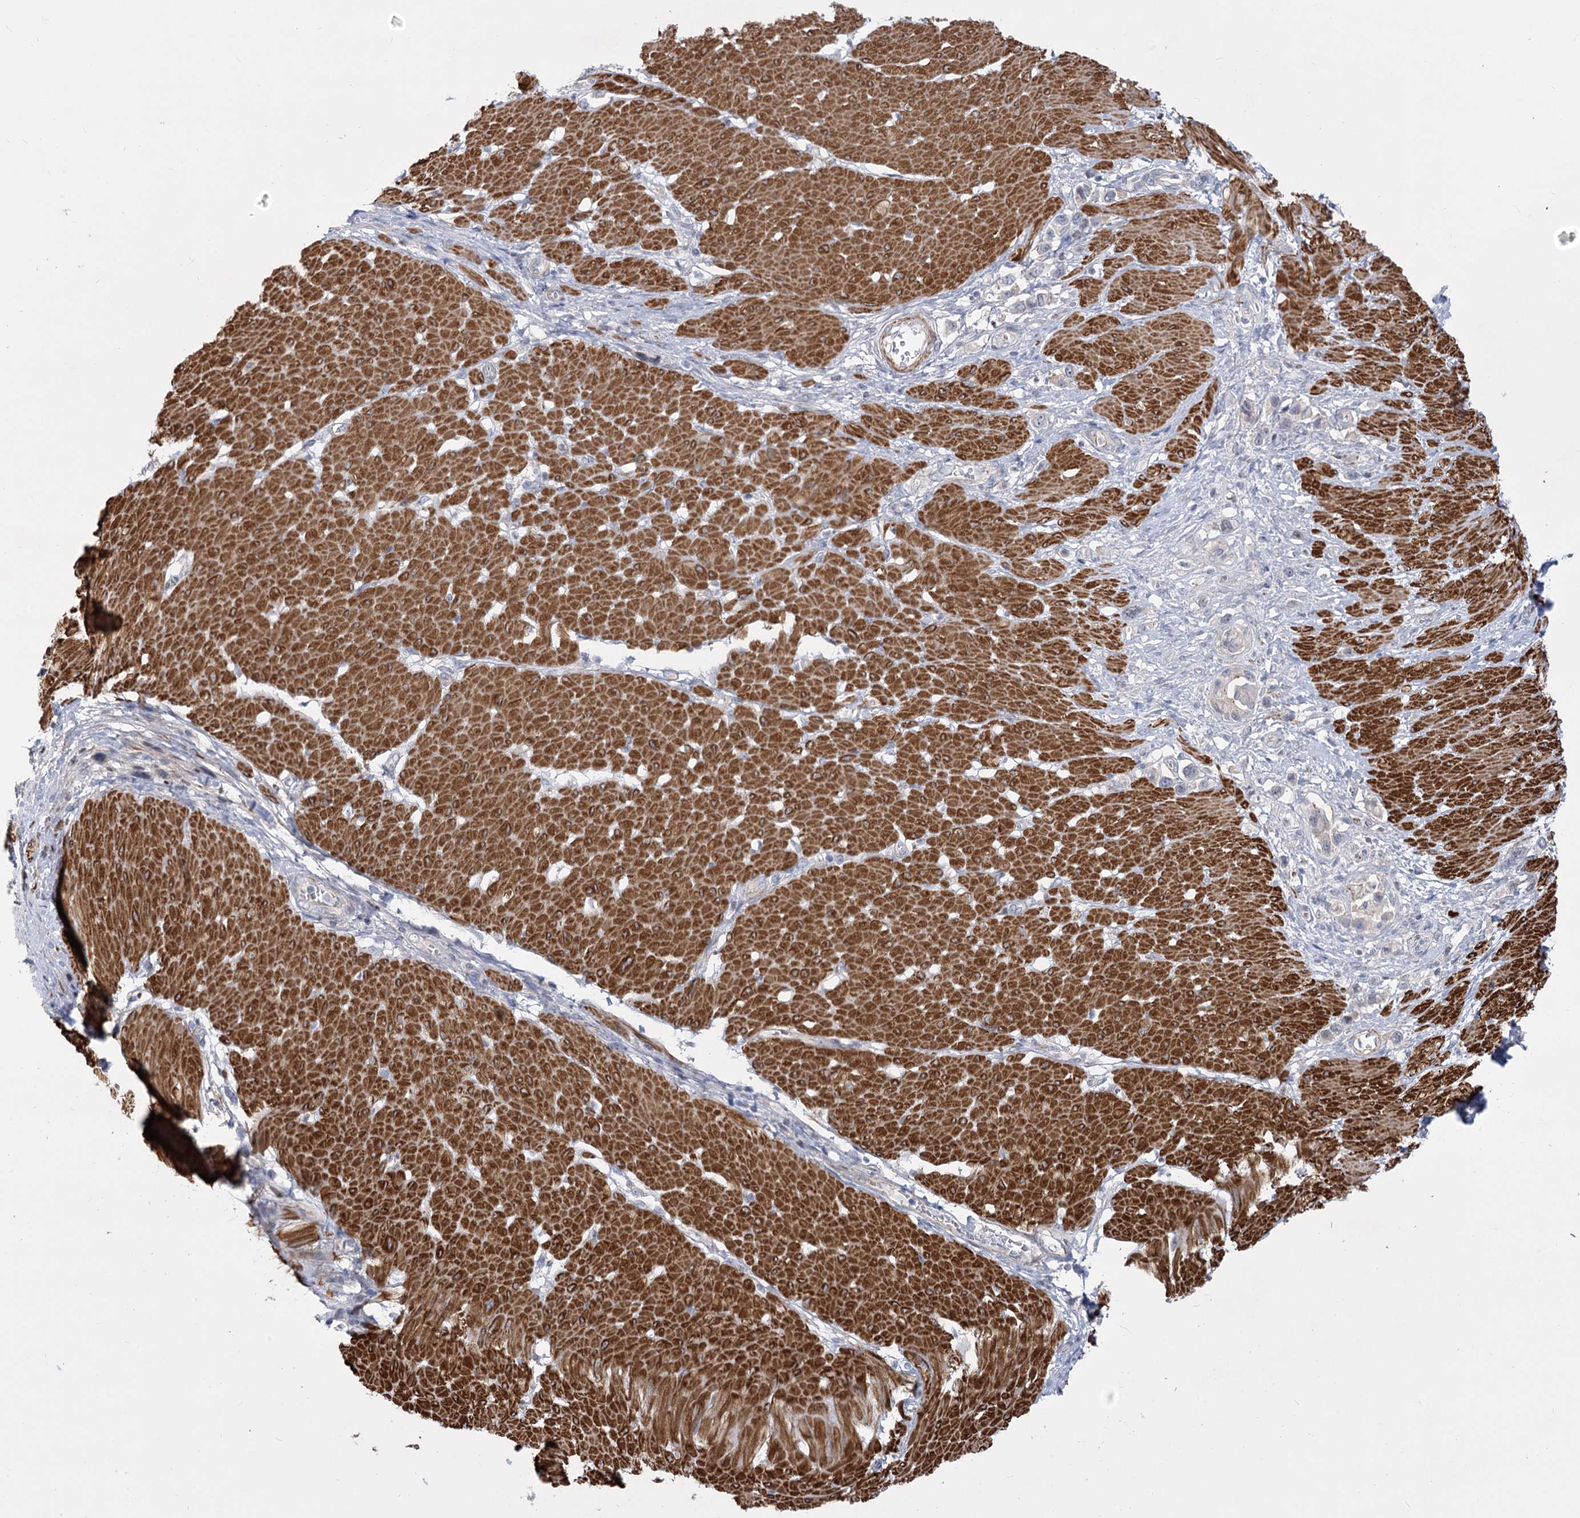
{"staining": {"intensity": "negative", "quantity": "none", "location": "none"}, "tissue": "stomach cancer", "cell_type": "Tumor cells", "image_type": "cancer", "snomed": [{"axis": "morphology", "description": "Normal tissue, NOS"}, {"axis": "morphology", "description": "Adenocarcinoma, NOS"}, {"axis": "topography", "description": "Stomach, upper"}, {"axis": "topography", "description": "Stomach"}], "caption": "High magnification brightfield microscopy of stomach cancer stained with DAB (brown) and counterstained with hematoxylin (blue): tumor cells show no significant expression.", "gene": "ARSI", "patient": {"sex": "female", "age": 65}}